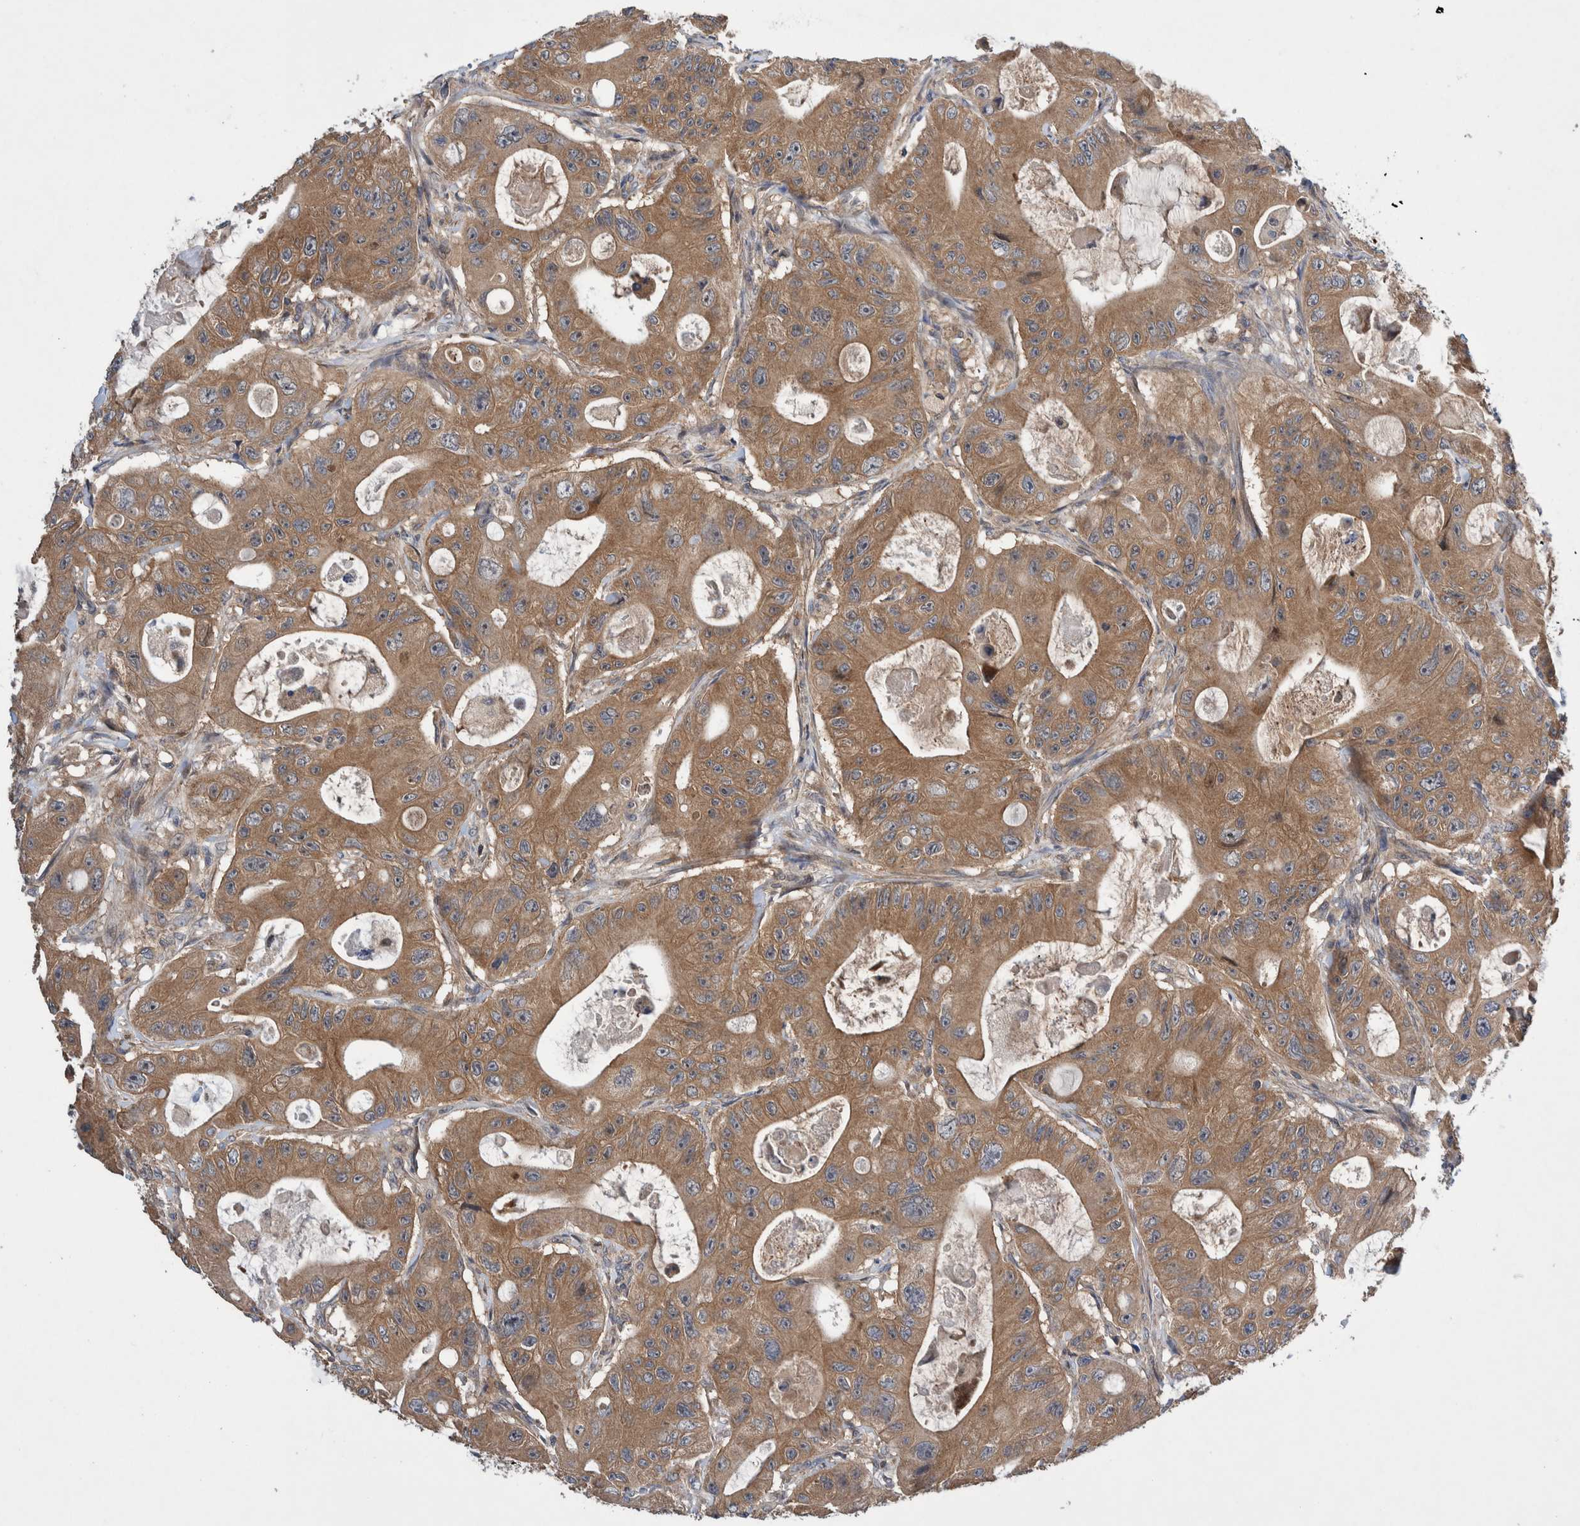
{"staining": {"intensity": "moderate", "quantity": ">75%", "location": "cytoplasmic/membranous"}, "tissue": "colorectal cancer", "cell_type": "Tumor cells", "image_type": "cancer", "snomed": [{"axis": "morphology", "description": "Adenocarcinoma, NOS"}, {"axis": "topography", "description": "Colon"}], "caption": "A brown stain labels moderate cytoplasmic/membranous positivity of a protein in human colorectal cancer (adenocarcinoma) tumor cells. (brown staining indicates protein expression, while blue staining denotes nuclei).", "gene": "PIK3R6", "patient": {"sex": "female", "age": 46}}